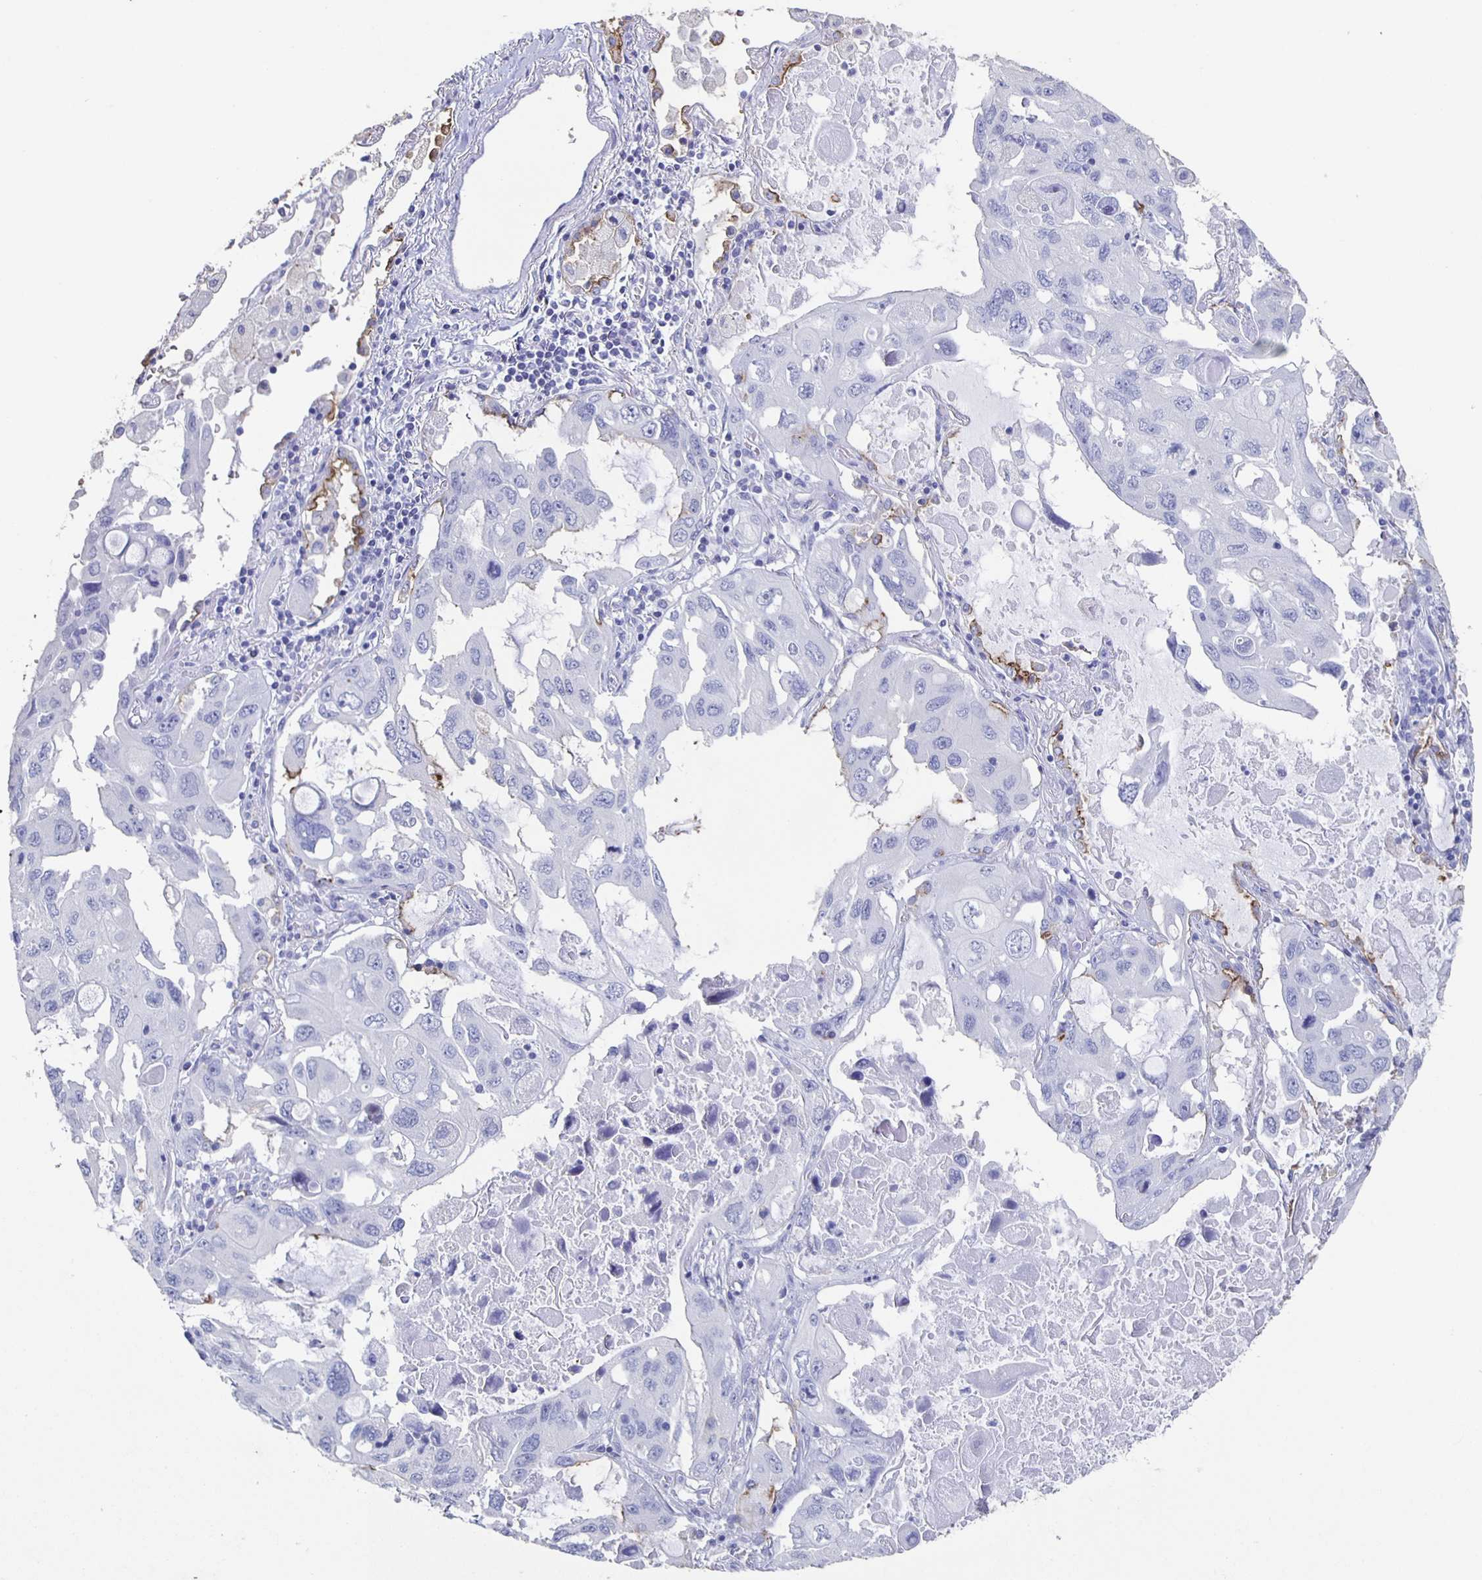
{"staining": {"intensity": "negative", "quantity": "none", "location": "none"}, "tissue": "lung cancer", "cell_type": "Tumor cells", "image_type": "cancer", "snomed": [{"axis": "morphology", "description": "Squamous cell carcinoma, NOS"}, {"axis": "topography", "description": "Lung"}], "caption": "High power microscopy image of an immunohistochemistry micrograph of squamous cell carcinoma (lung), revealing no significant staining in tumor cells.", "gene": "SLC34A2", "patient": {"sex": "female", "age": 73}}